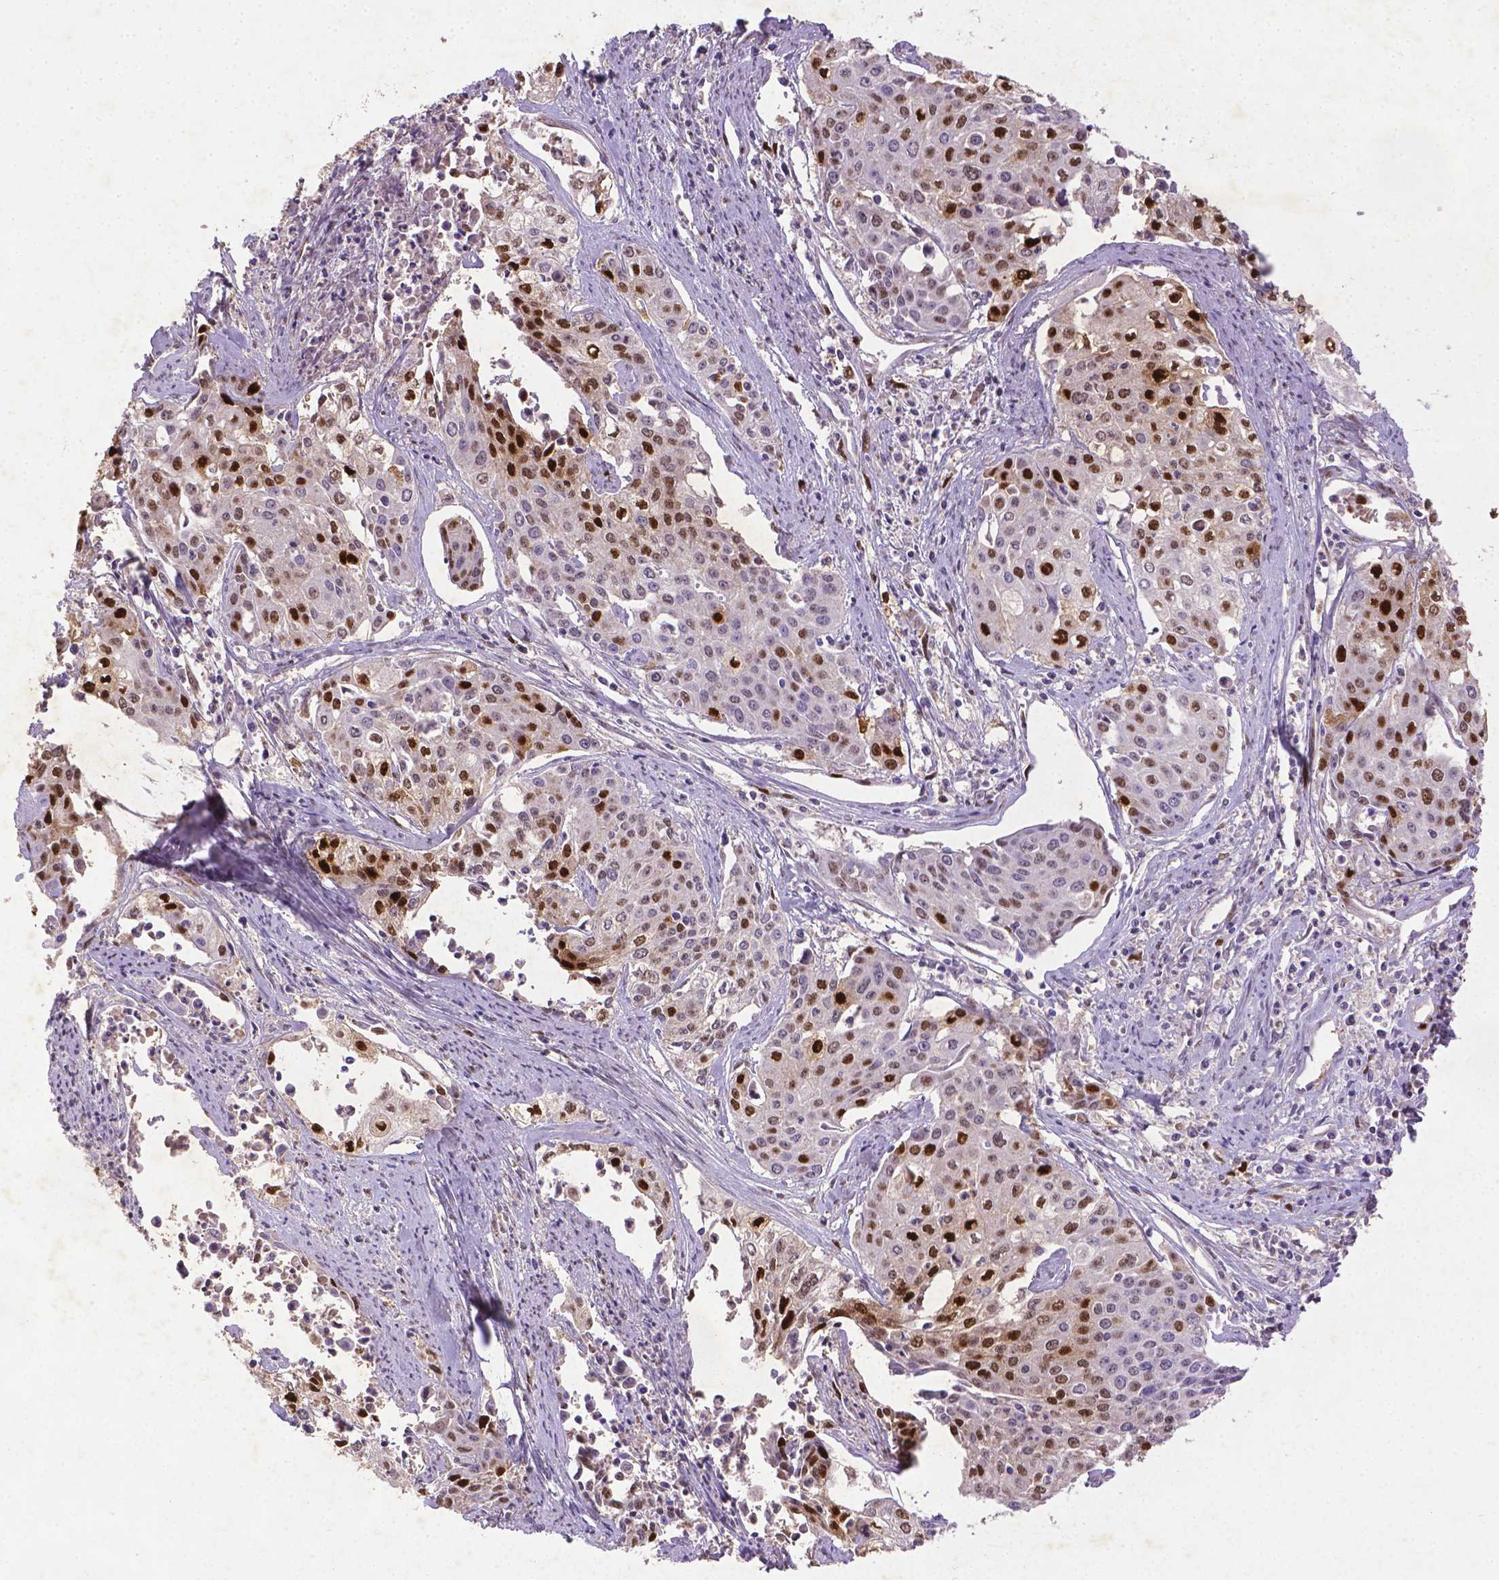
{"staining": {"intensity": "strong", "quantity": ">75%", "location": "nuclear"}, "tissue": "cervical cancer", "cell_type": "Tumor cells", "image_type": "cancer", "snomed": [{"axis": "morphology", "description": "Squamous cell carcinoma, NOS"}, {"axis": "topography", "description": "Cervix"}], "caption": "A high-resolution photomicrograph shows IHC staining of squamous cell carcinoma (cervical), which displays strong nuclear positivity in approximately >75% of tumor cells. The protein is stained brown, and the nuclei are stained in blue (DAB (3,3'-diaminobenzidine) IHC with brightfield microscopy, high magnification).", "gene": "CDKN1A", "patient": {"sex": "female", "age": 39}}